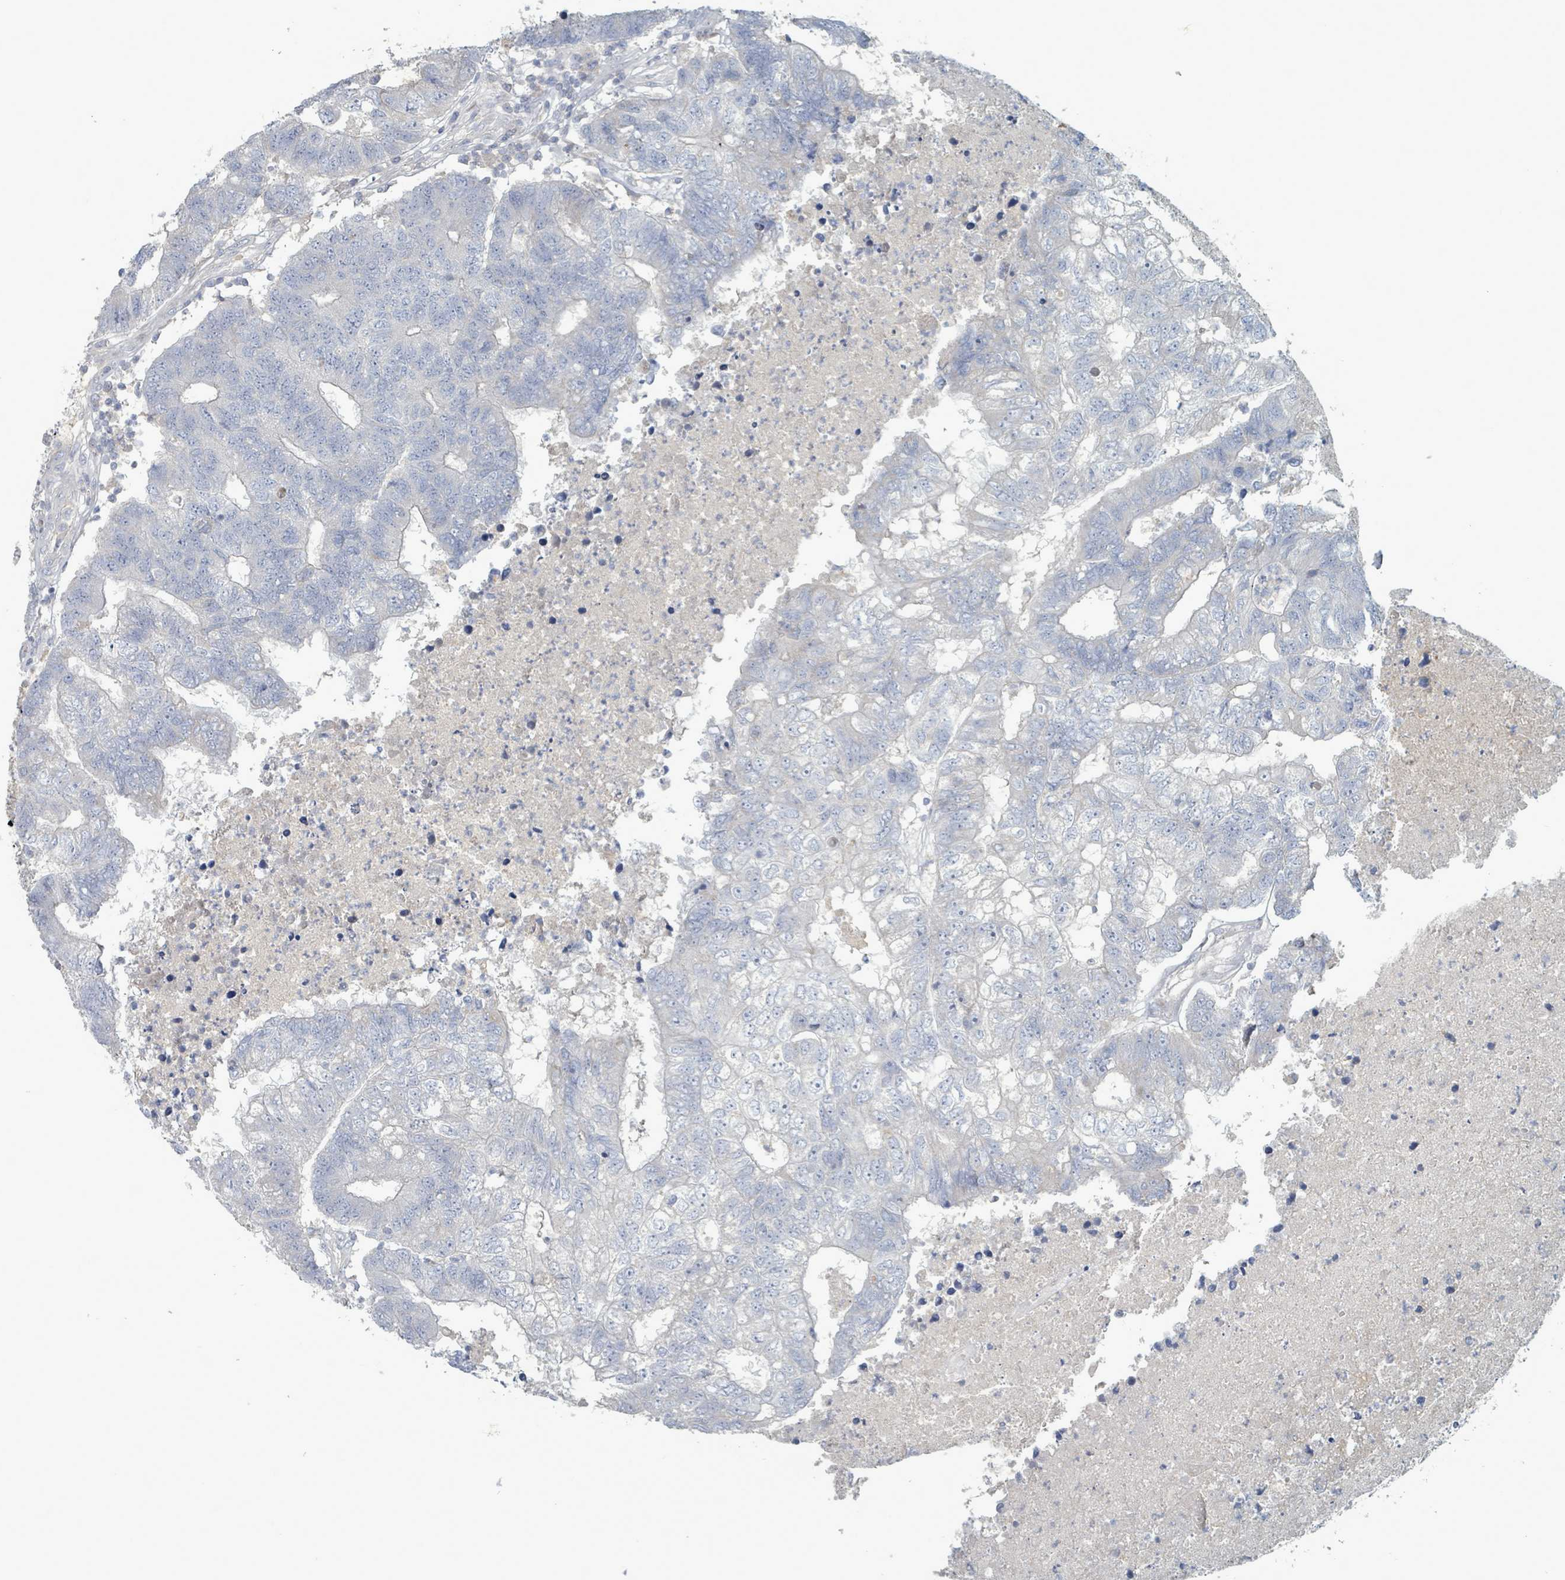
{"staining": {"intensity": "negative", "quantity": "none", "location": "none"}, "tissue": "colorectal cancer", "cell_type": "Tumor cells", "image_type": "cancer", "snomed": [{"axis": "morphology", "description": "Adenocarcinoma, NOS"}, {"axis": "topography", "description": "Colon"}], "caption": "Immunohistochemistry (IHC) of colorectal cancer (adenocarcinoma) displays no expression in tumor cells.", "gene": "ARGFX", "patient": {"sex": "female", "age": 48}}